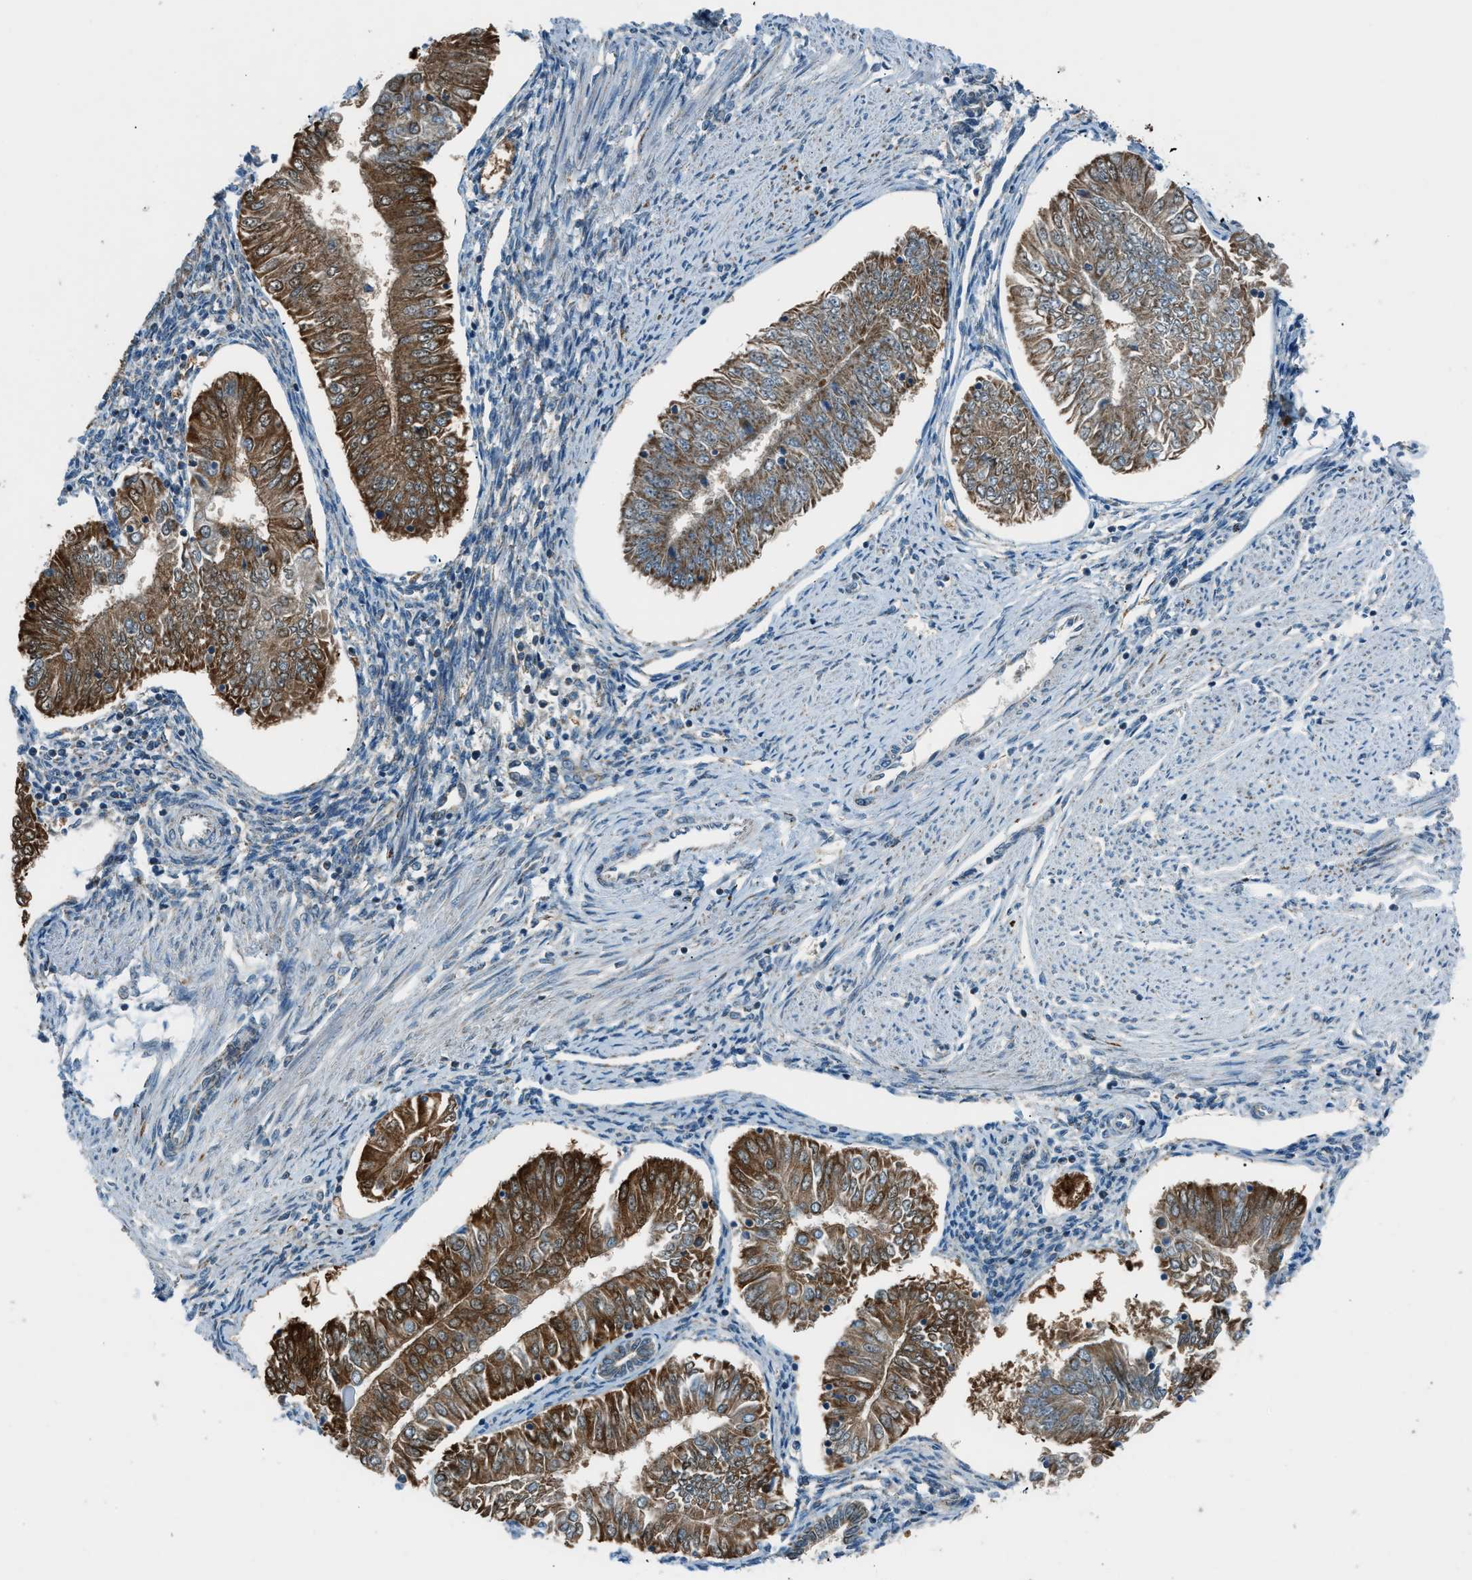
{"staining": {"intensity": "strong", "quantity": ">75%", "location": "cytoplasmic/membranous"}, "tissue": "endometrial cancer", "cell_type": "Tumor cells", "image_type": "cancer", "snomed": [{"axis": "morphology", "description": "Adenocarcinoma, NOS"}, {"axis": "topography", "description": "Endometrium"}], "caption": "A micrograph of endometrial adenocarcinoma stained for a protein exhibits strong cytoplasmic/membranous brown staining in tumor cells. The protein is shown in brown color, while the nuclei are stained blue.", "gene": "PIGG", "patient": {"sex": "female", "age": 53}}